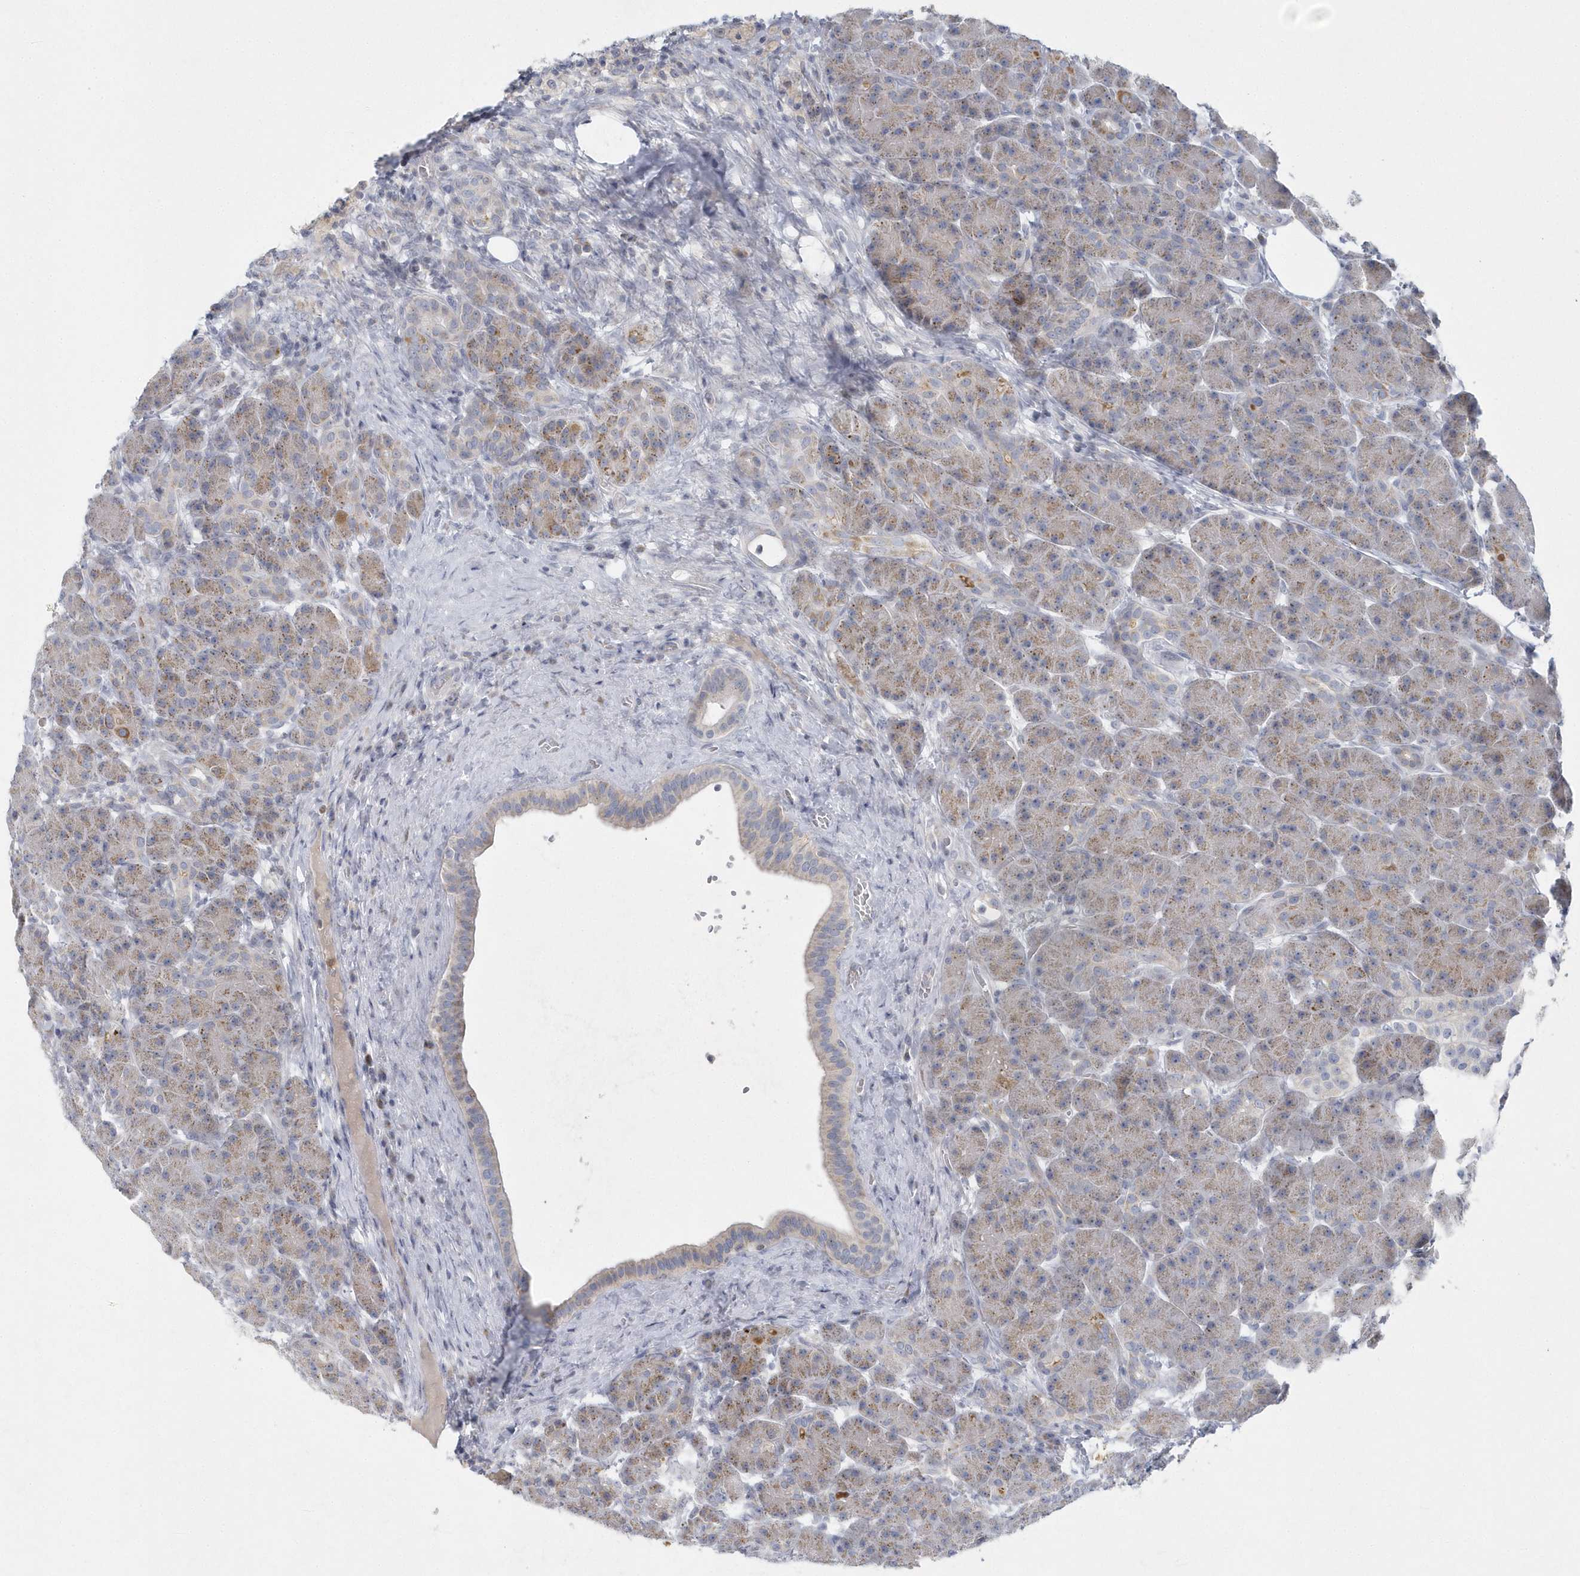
{"staining": {"intensity": "weak", "quantity": "<25%", "location": "cytoplasmic/membranous"}, "tissue": "pancreas", "cell_type": "Exocrine glandular cells", "image_type": "normal", "snomed": [{"axis": "morphology", "description": "Normal tissue, NOS"}, {"axis": "topography", "description": "Pancreas"}], "caption": "High power microscopy photomicrograph of an immunohistochemistry (IHC) photomicrograph of unremarkable pancreas, revealing no significant positivity in exocrine glandular cells.", "gene": "NIPAL1", "patient": {"sex": "male", "age": 63}}